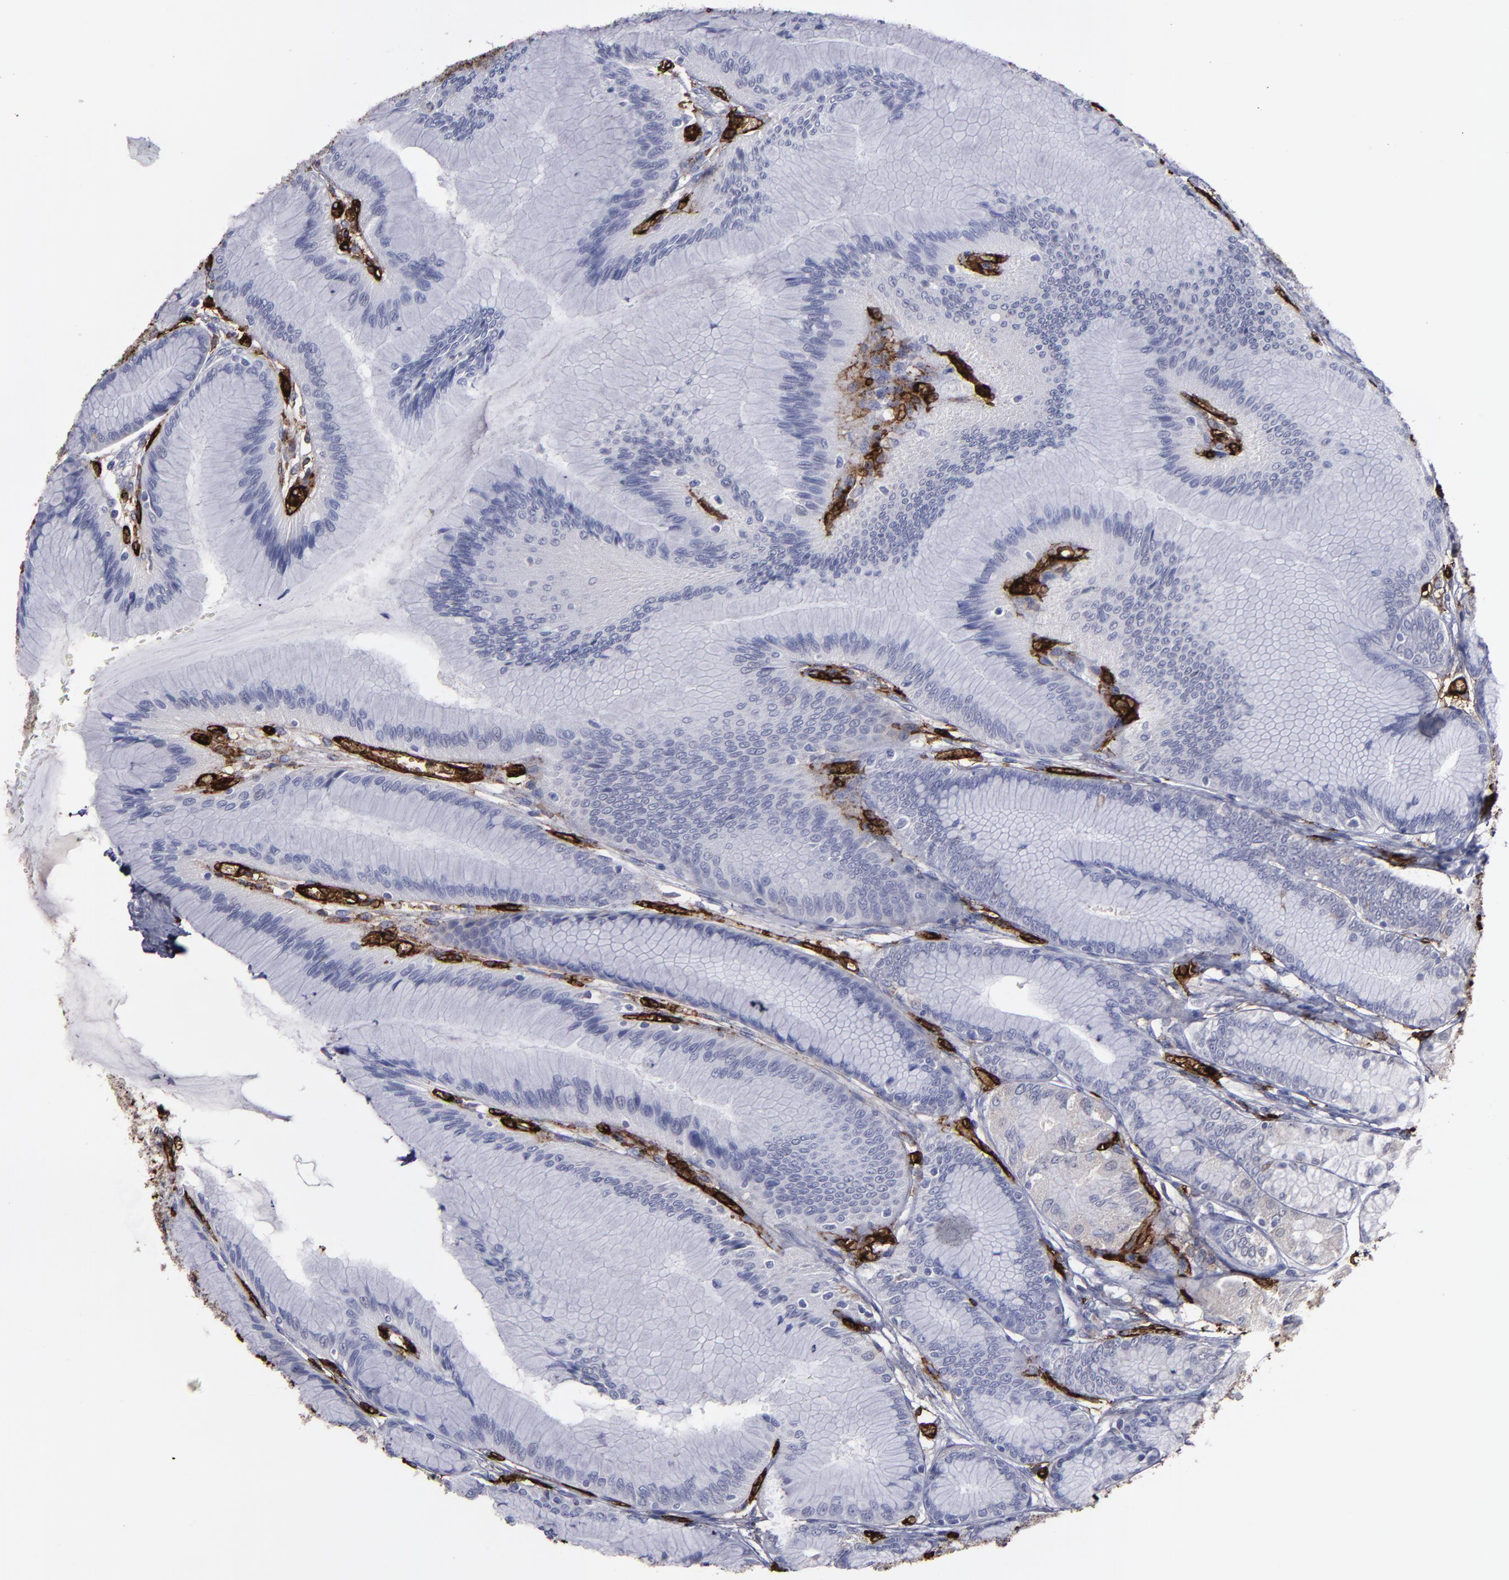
{"staining": {"intensity": "weak", "quantity": "25%-75%", "location": "cytoplasmic/membranous"}, "tissue": "stomach", "cell_type": "Glandular cells", "image_type": "normal", "snomed": [{"axis": "morphology", "description": "Normal tissue, NOS"}, {"axis": "morphology", "description": "Adenocarcinoma, NOS"}, {"axis": "topography", "description": "Stomach"}, {"axis": "topography", "description": "Stomach, lower"}], "caption": "An image of human stomach stained for a protein reveals weak cytoplasmic/membranous brown staining in glandular cells.", "gene": "CD36", "patient": {"sex": "female", "age": 65}}